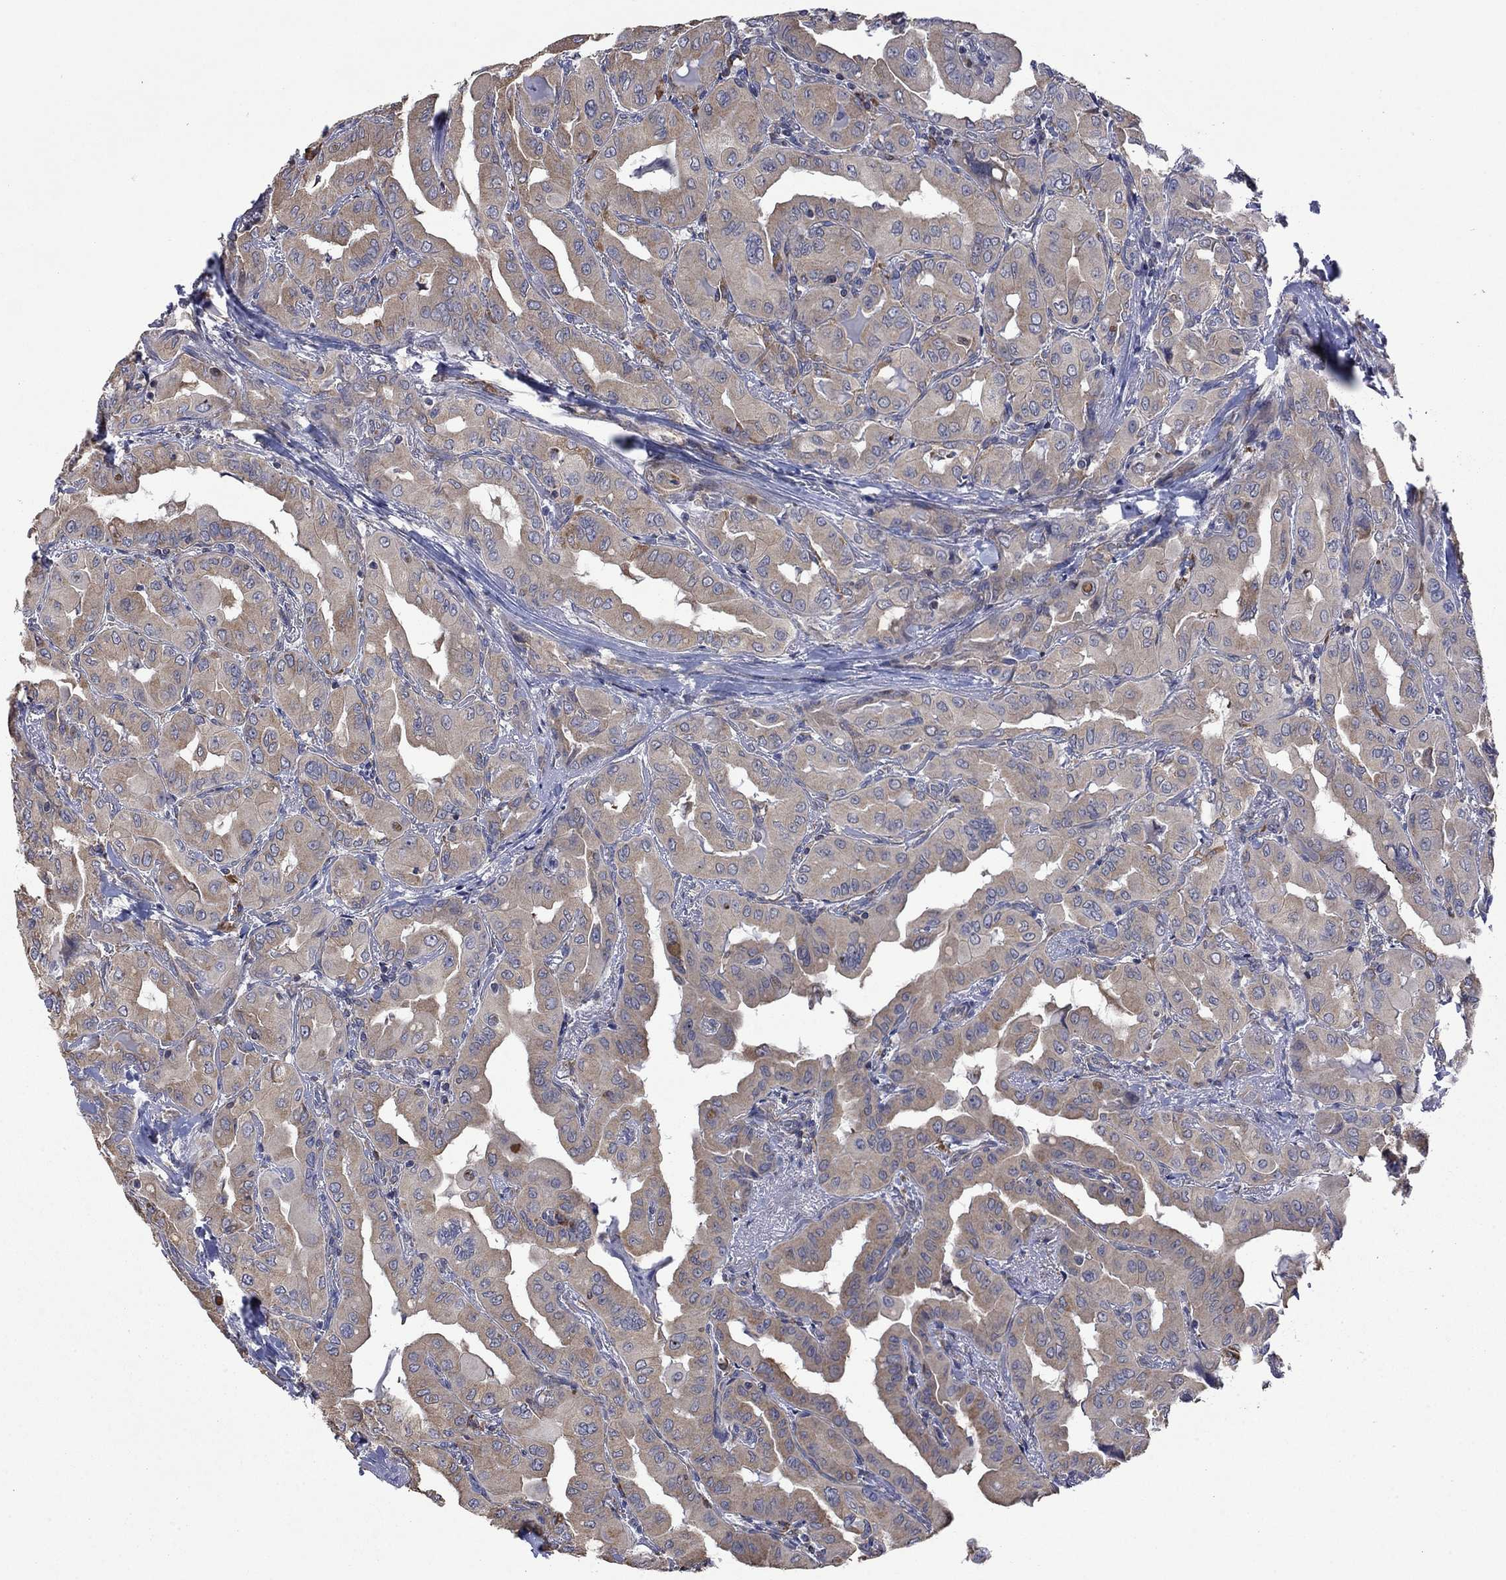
{"staining": {"intensity": "moderate", "quantity": "25%-75%", "location": "cytoplasmic/membranous"}, "tissue": "thyroid cancer", "cell_type": "Tumor cells", "image_type": "cancer", "snomed": [{"axis": "morphology", "description": "Normal tissue, NOS"}, {"axis": "morphology", "description": "Papillary adenocarcinoma, NOS"}, {"axis": "topography", "description": "Thyroid gland"}], "caption": "The histopathology image demonstrates staining of thyroid cancer, revealing moderate cytoplasmic/membranous protein staining (brown color) within tumor cells.", "gene": "FURIN", "patient": {"sex": "female", "age": 66}}